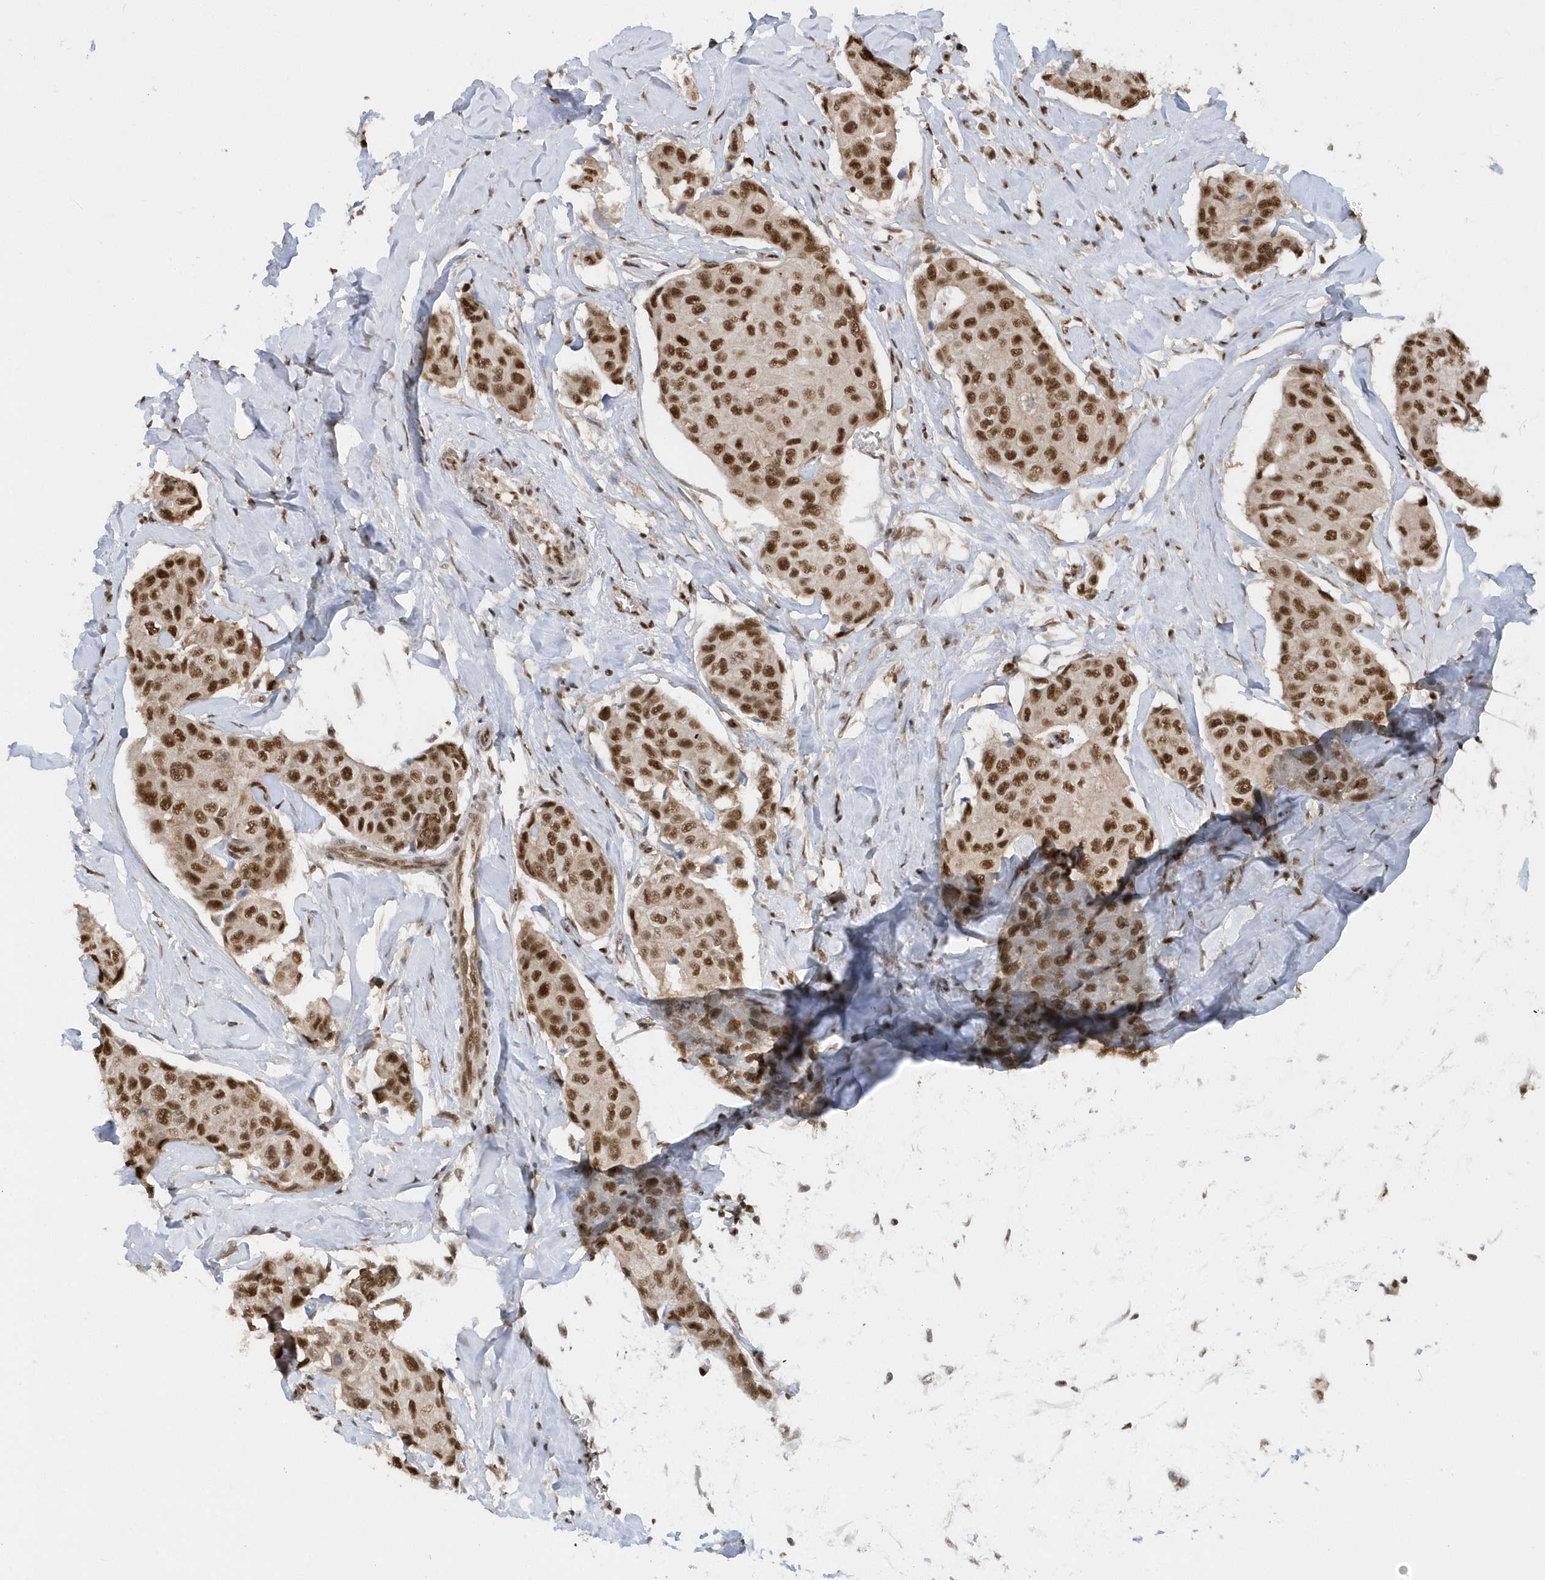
{"staining": {"intensity": "strong", "quantity": ">75%", "location": "nuclear"}, "tissue": "breast cancer", "cell_type": "Tumor cells", "image_type": "cancer", "snomed": [{"axis": "morphology", "description": "Duct carcinoma"}, {"axis": "topography", "description": "Breast"}], "caption": "A micrograph of human breast cancer stained for a protein reveals strong nuclear brown staining in tumor cells.", "gene": "SEPHS1", "patient": {"sex": "female", "age": 80}}